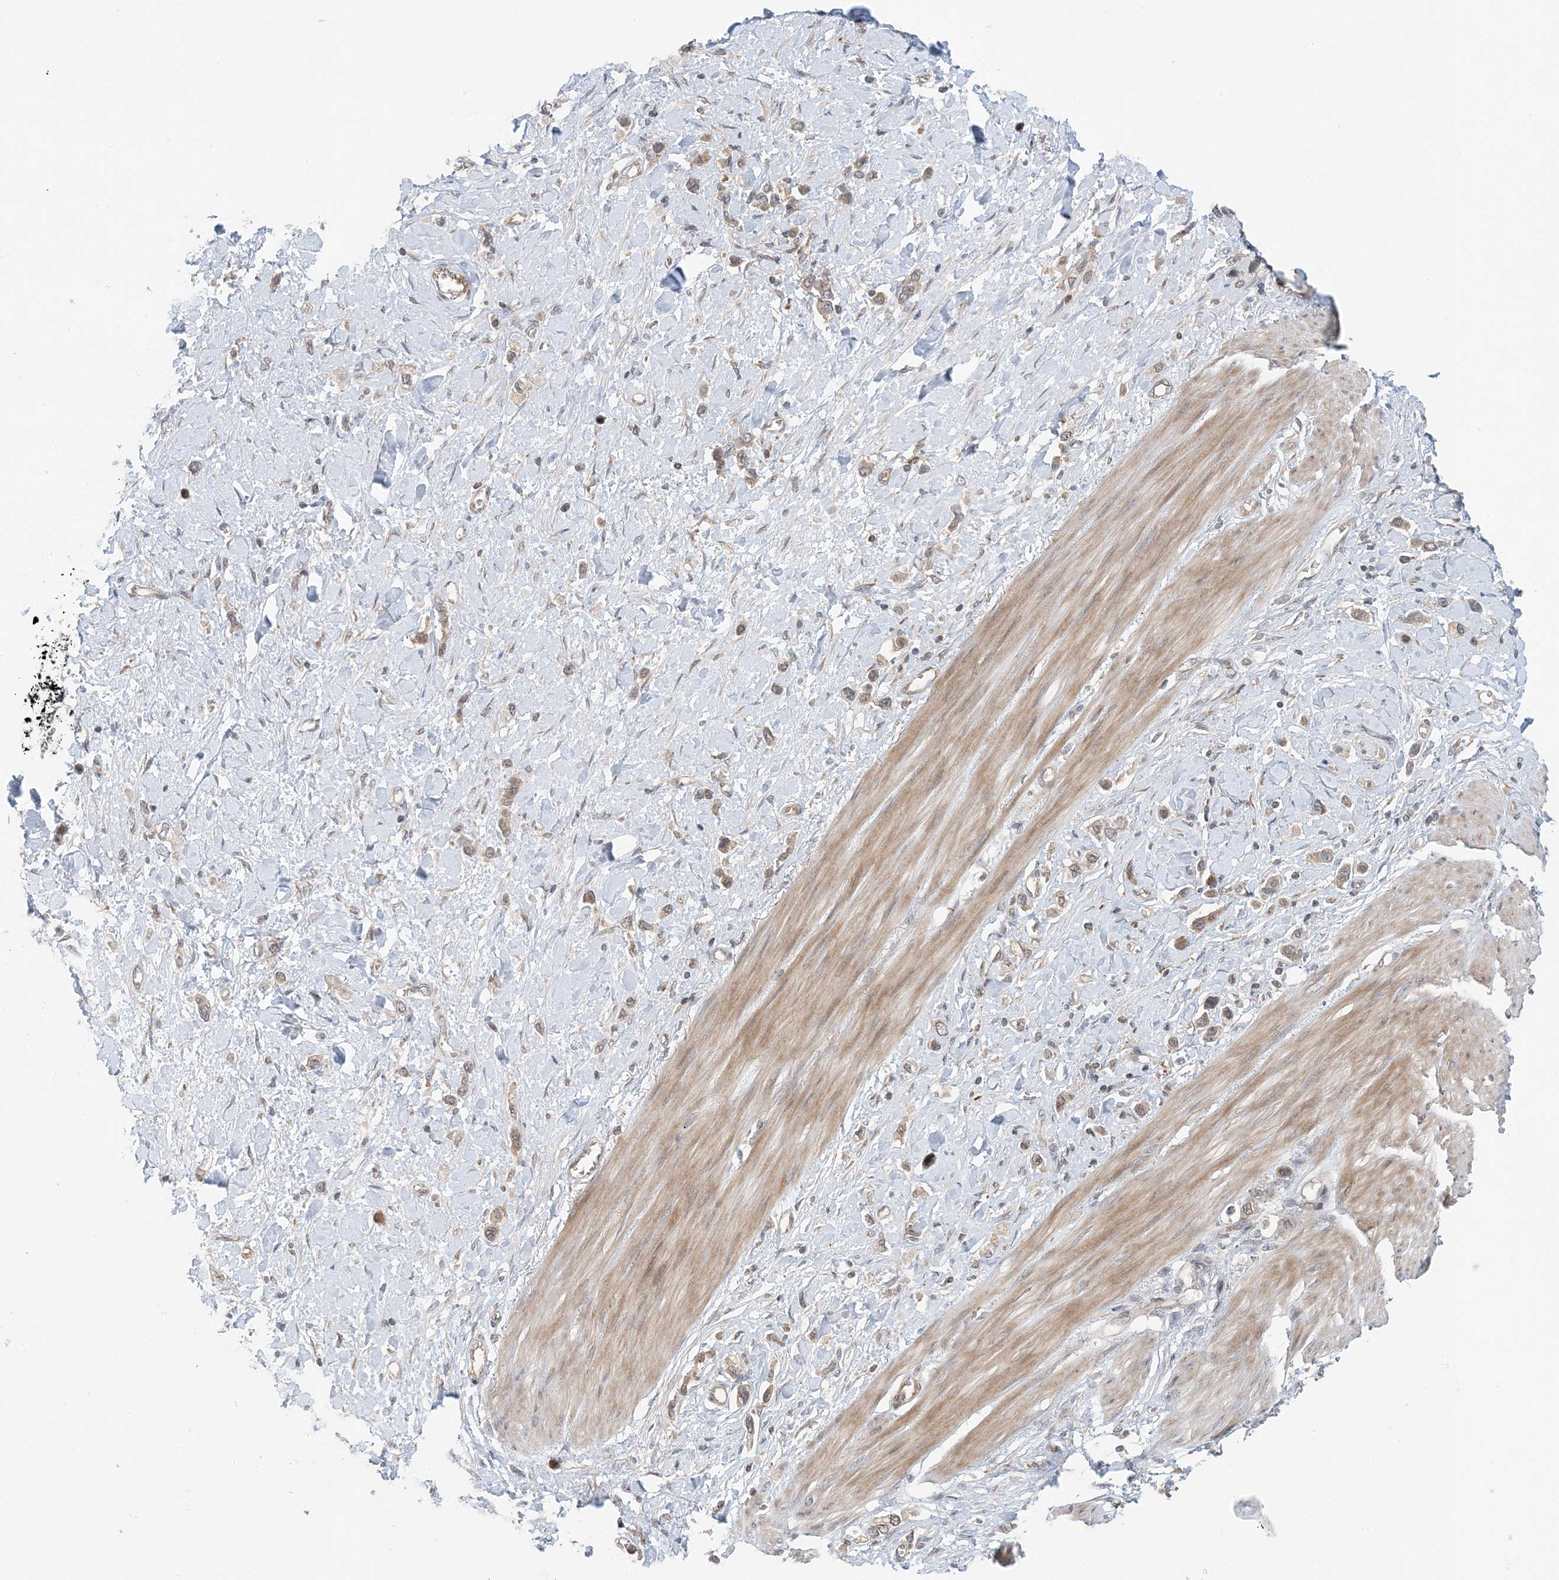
{"staining": {"intensity": "weak", "quantity": ">75%", "location": "cytoplasmic/membranous"}, "tissue": "stomach cancer", "cell_type": "Tumor cells", "image_type": "cancer", "snomed": [{"axis": "morphology", "description": "Normal tissue, NOS"}, {"axis": "morphology", "description": "Adenocarcinoma, NOS"}, {"axis": "topography", "description": "Stomach, upper"}, {"axis": "topography", "description": "Stomach"}], "caption": "The photomicrograph shows a brown stain indicating the presence of a protein in the cytoplasmic/membranous of tumor cells in stomach cancer. The staining was performed using DAB, with brown indicating positive protein expression. Nuclei are stained blue with hematoxylin.", "gene": "ATP13A2", "patient": {"sex": "female", "age": 65}}